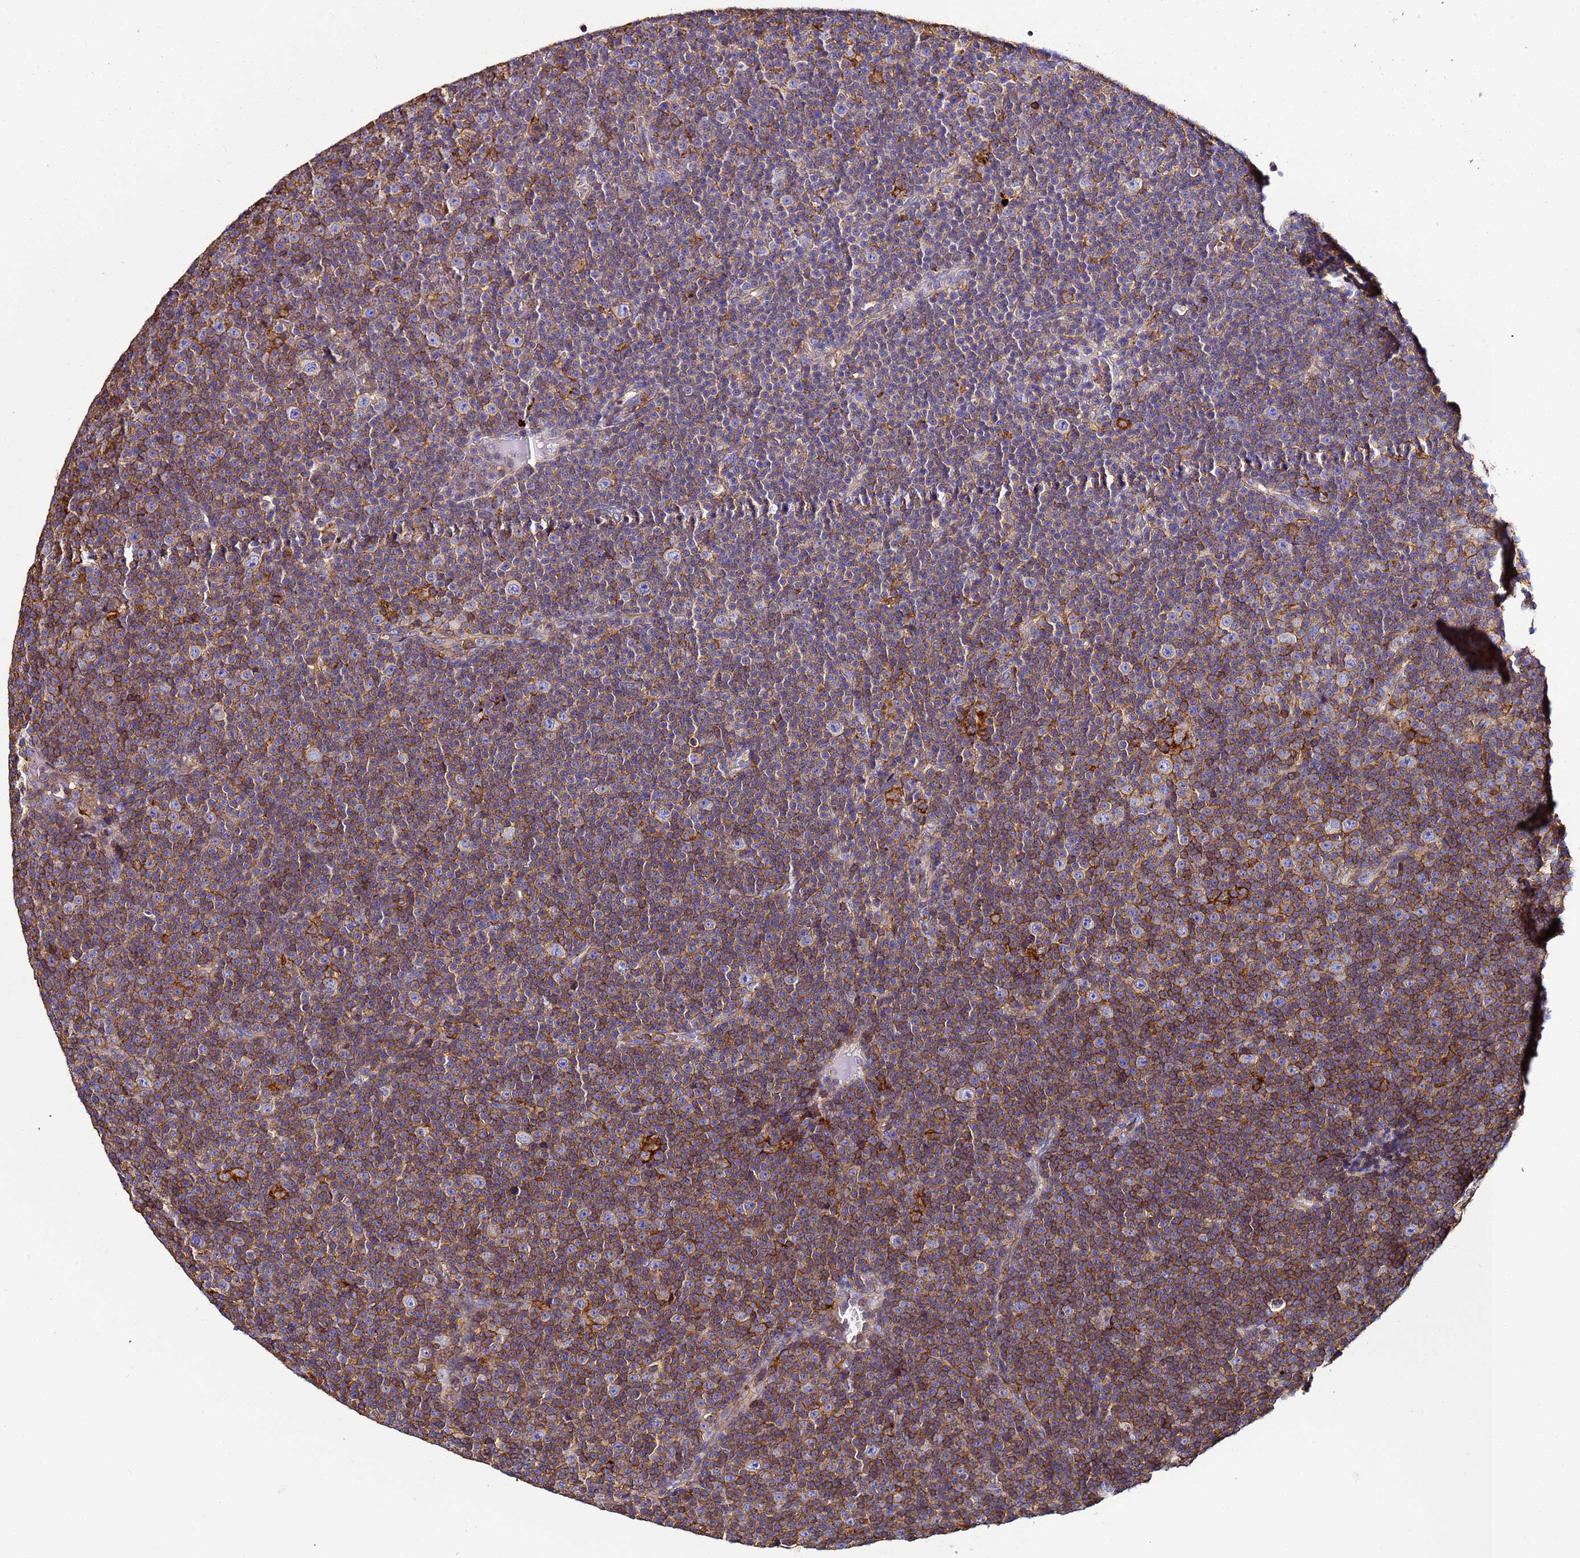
{"staining": {"intensity": "strong", "quantity": ">75%", "location": "cytoplasmic/membranous"}, "tissue": "lymphoma", "cell_type": "Tumor cells", "image_type": "cancer", "snomed": [{"axis": "morphology", "description": "Malignant lymphoma, non-Hodgkin's type, Low grade"}, {"axis": "topography", "description": "Lymph node"}], "caption": "Low-grade malignant lymphoma, non-Hodgkin's type was stained to show a protein in brown. There is high levels of strong cytoplasmic/membranous expression in about >75% of tumor cells.", "gene": "ACTB", "patient": {"sex": "female", "age": 67}}